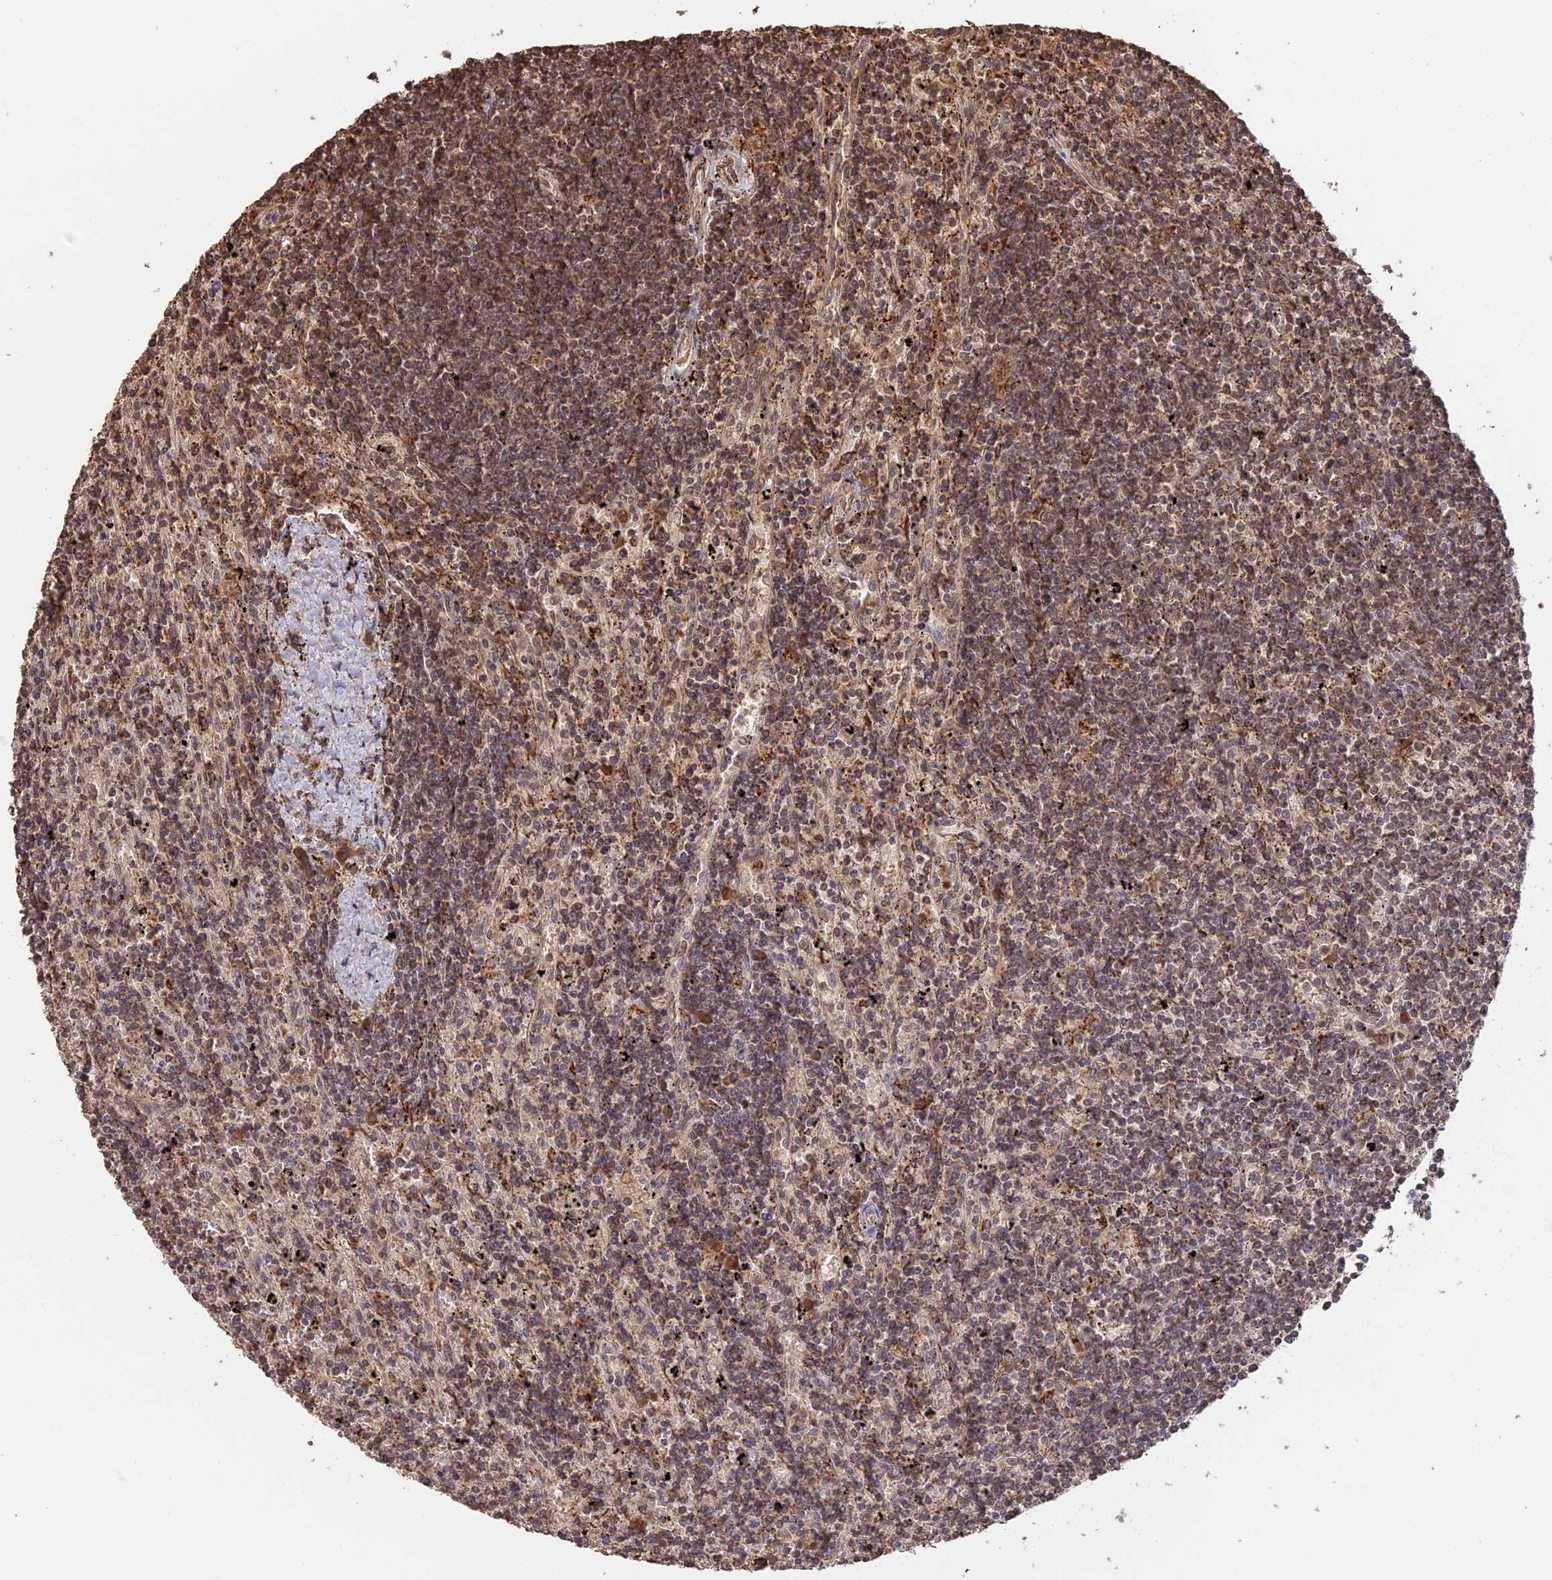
{"staining": {"intensity": "moderate", "quantity": "25%-75%", "location": "cytoplasmic/membranous"}, "tissue": "lymphoma", "cell_type": "Tumor cells", "image_type": "cancer", "snomed": [{"axis": "morphology", "description": "Malignant lymphoma, non-Hodgkin's type, Low grade"}, {"axis": "topography", "description": "Spleen"}], "caption": "This histopathology image demonstrates immunohistochemistry staining of lymphoma, with medium moderate cytoplasmic/membranous staining in approximately 25%-75% of tumor cells.", "gene": "FAM210B", "patient": {"sex": "male", "age": 76}}